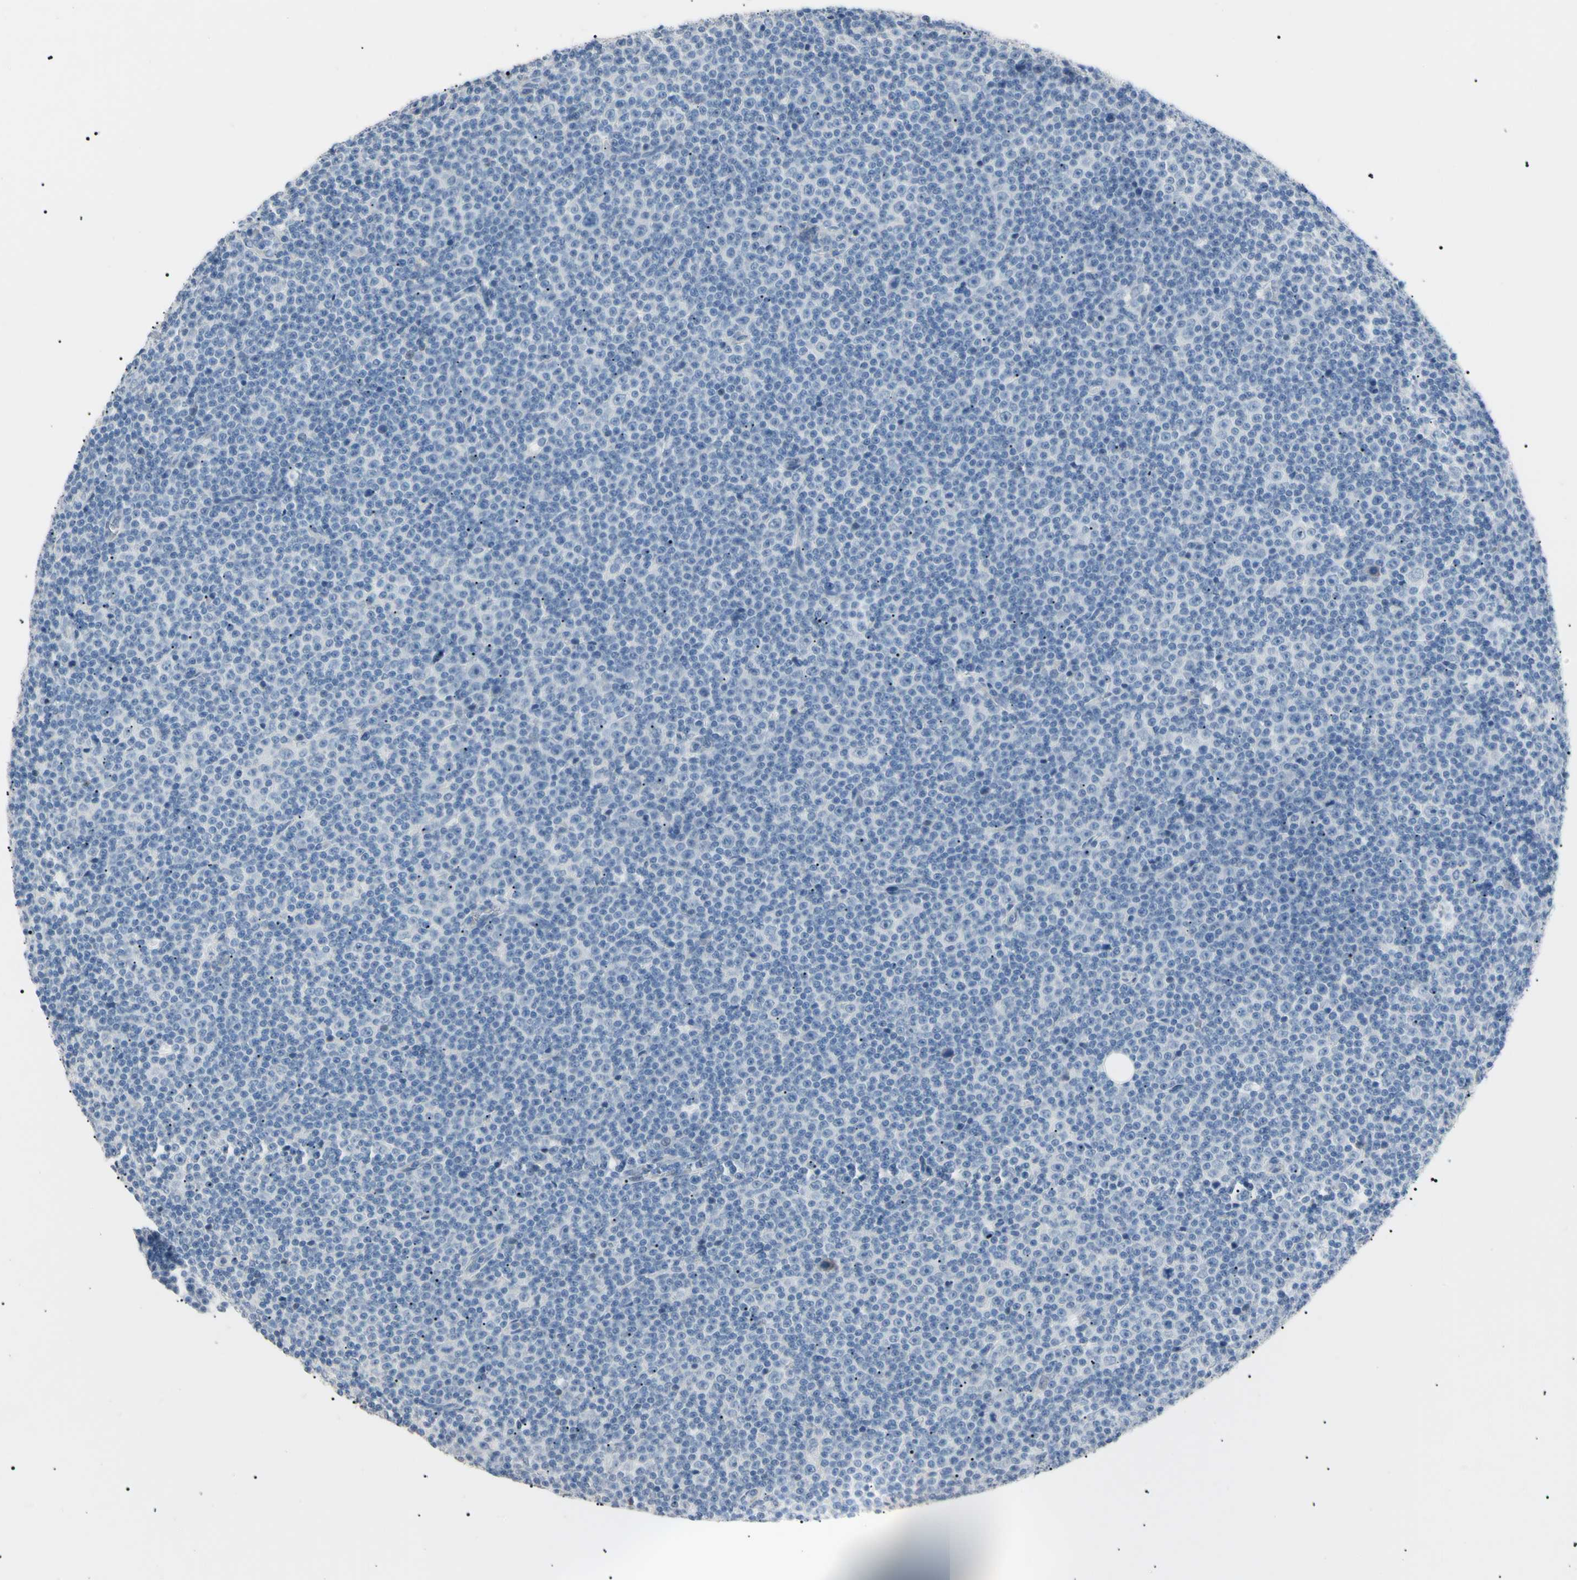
{"staining": {"intensity": "negative", "quantity": "none", "location": "none"}, "tissue": "lymphoma", "cell_type": "Tumor cells", "image_type": "cancer", "snomed": [{"axis": "morphology", "description": "Malignant lymphoma, non-Hodgkin's type, Low grade"}, {"axis": "topography", "description": "Lymph node"}], "caption": "IHC histopathology image of malignant lymphoma, non-Hodgkin's type (low-grade) stained for a protein (brown), which reveals no positivity in tumor cells.", "gene": "CGB3", "patient": {"sex": "female", "age": 67}}